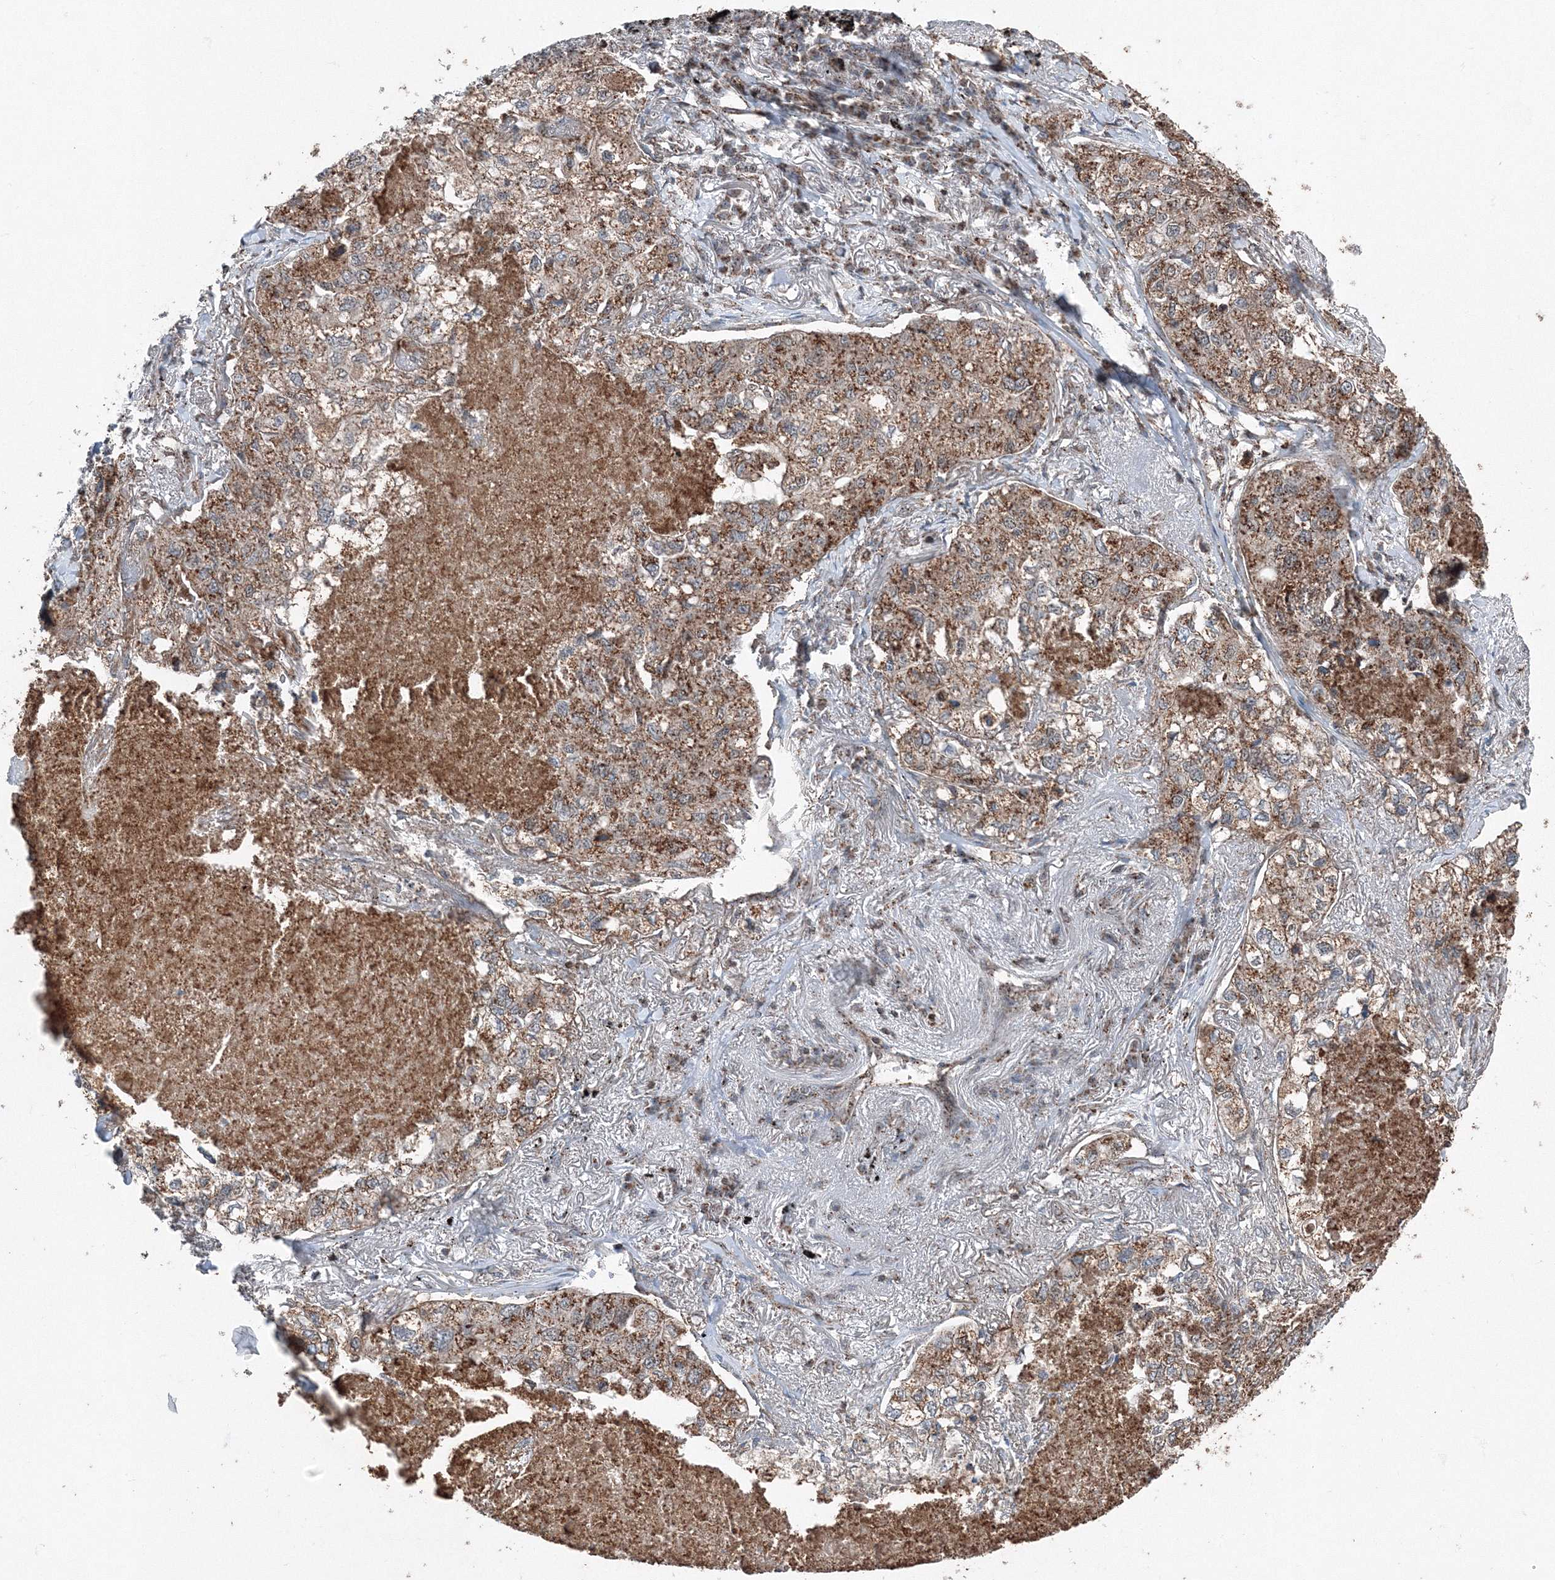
{"staining": {"intensity": "moderate", "quantity": ">75%", "location": "cytoplasmic/membranous"}, "tissue": "lung cancer", "cell_type": "Tumor cells", "image_type": "cancer", "snomed": [{"axis": "morphology", "description": "Adenocarcinoma, NOS"}, {"axis": "topography", "description": "Lung"}], "caption": "Moderate cytoplasmic/membranous positivity is identified in about >75% of tumor cells in lung cancer (adenocarcinoma).", "gene": "AASDH", "patient": {"sex": "male", "age": 65}}